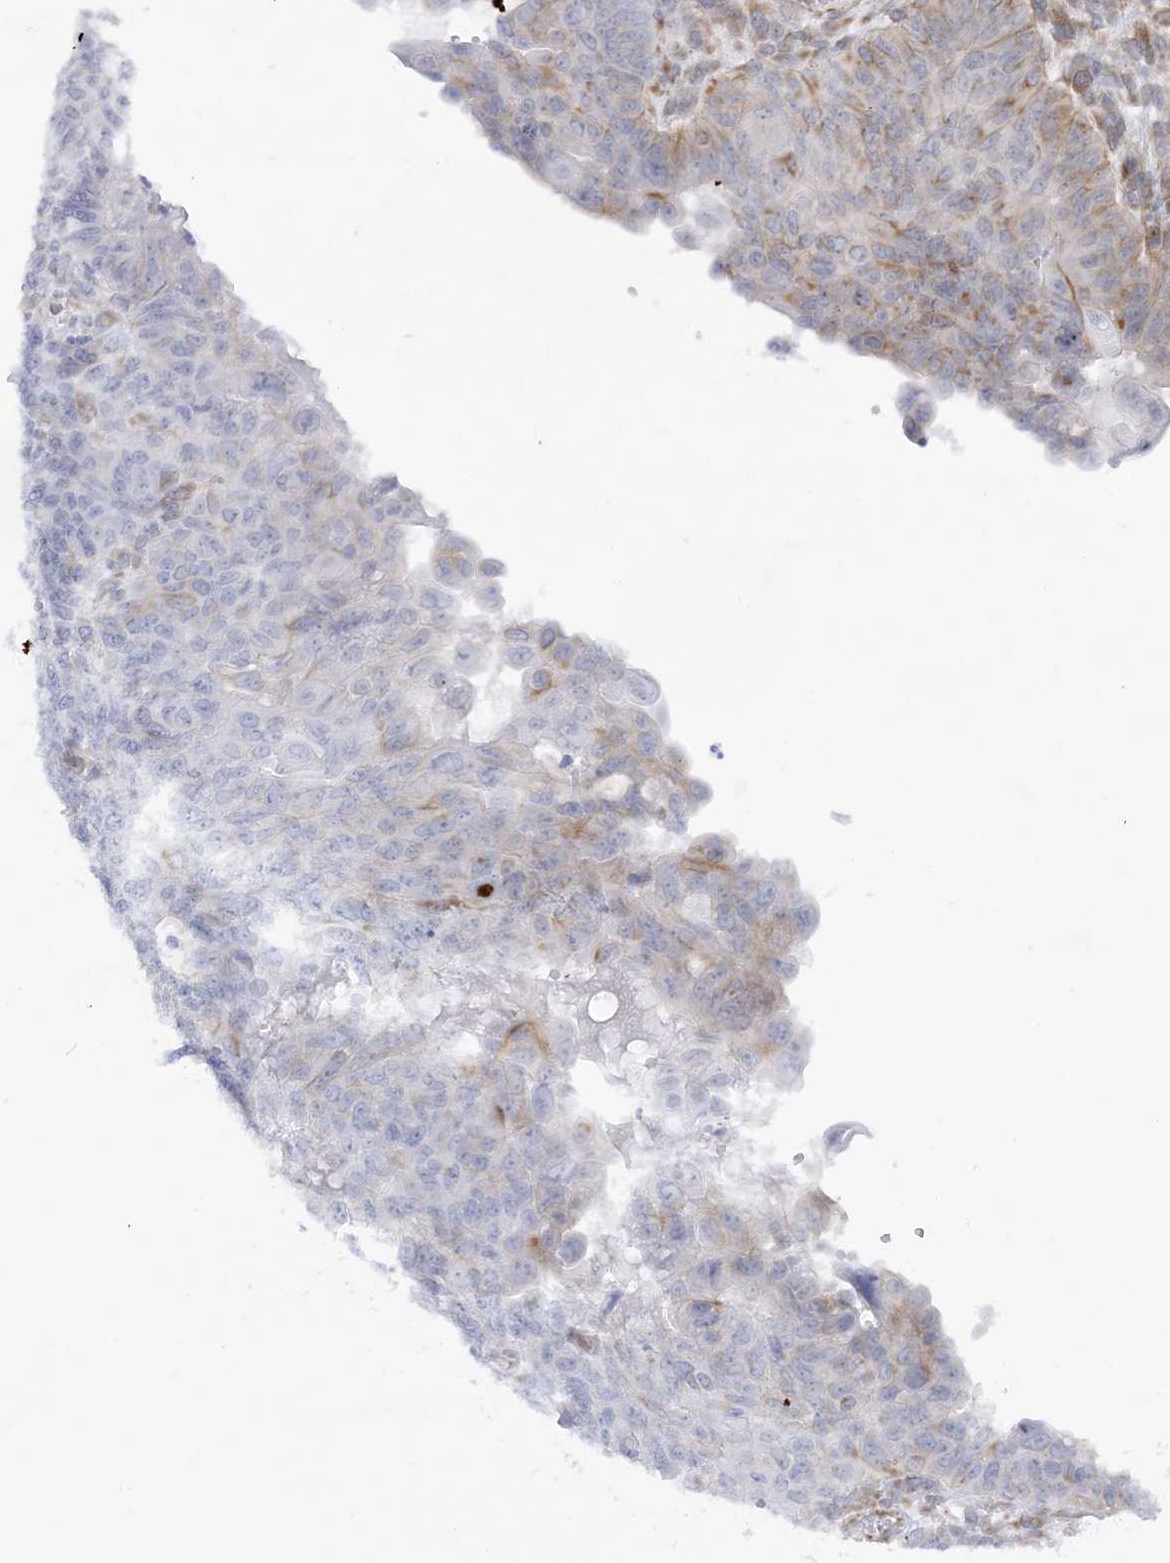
{"staining": {"intensity": "weak", "quantity": "<25%", "location": "cytoplasmic/membranous"}, "tissue": "endometrial cancer", "cell_type": "Tumor cells", "image_type": "cancer", "snomed": [{"axis": "morphology", "description": "Adenocarcinoma, NOS"}, {"axis": "topography", "description": "Endometrium"}], "caption": "The image reveals no staining of tumor cells in endometrial cancer.", "gene": "SCLT1", "patient": {"sex": "female", "age": 32}}